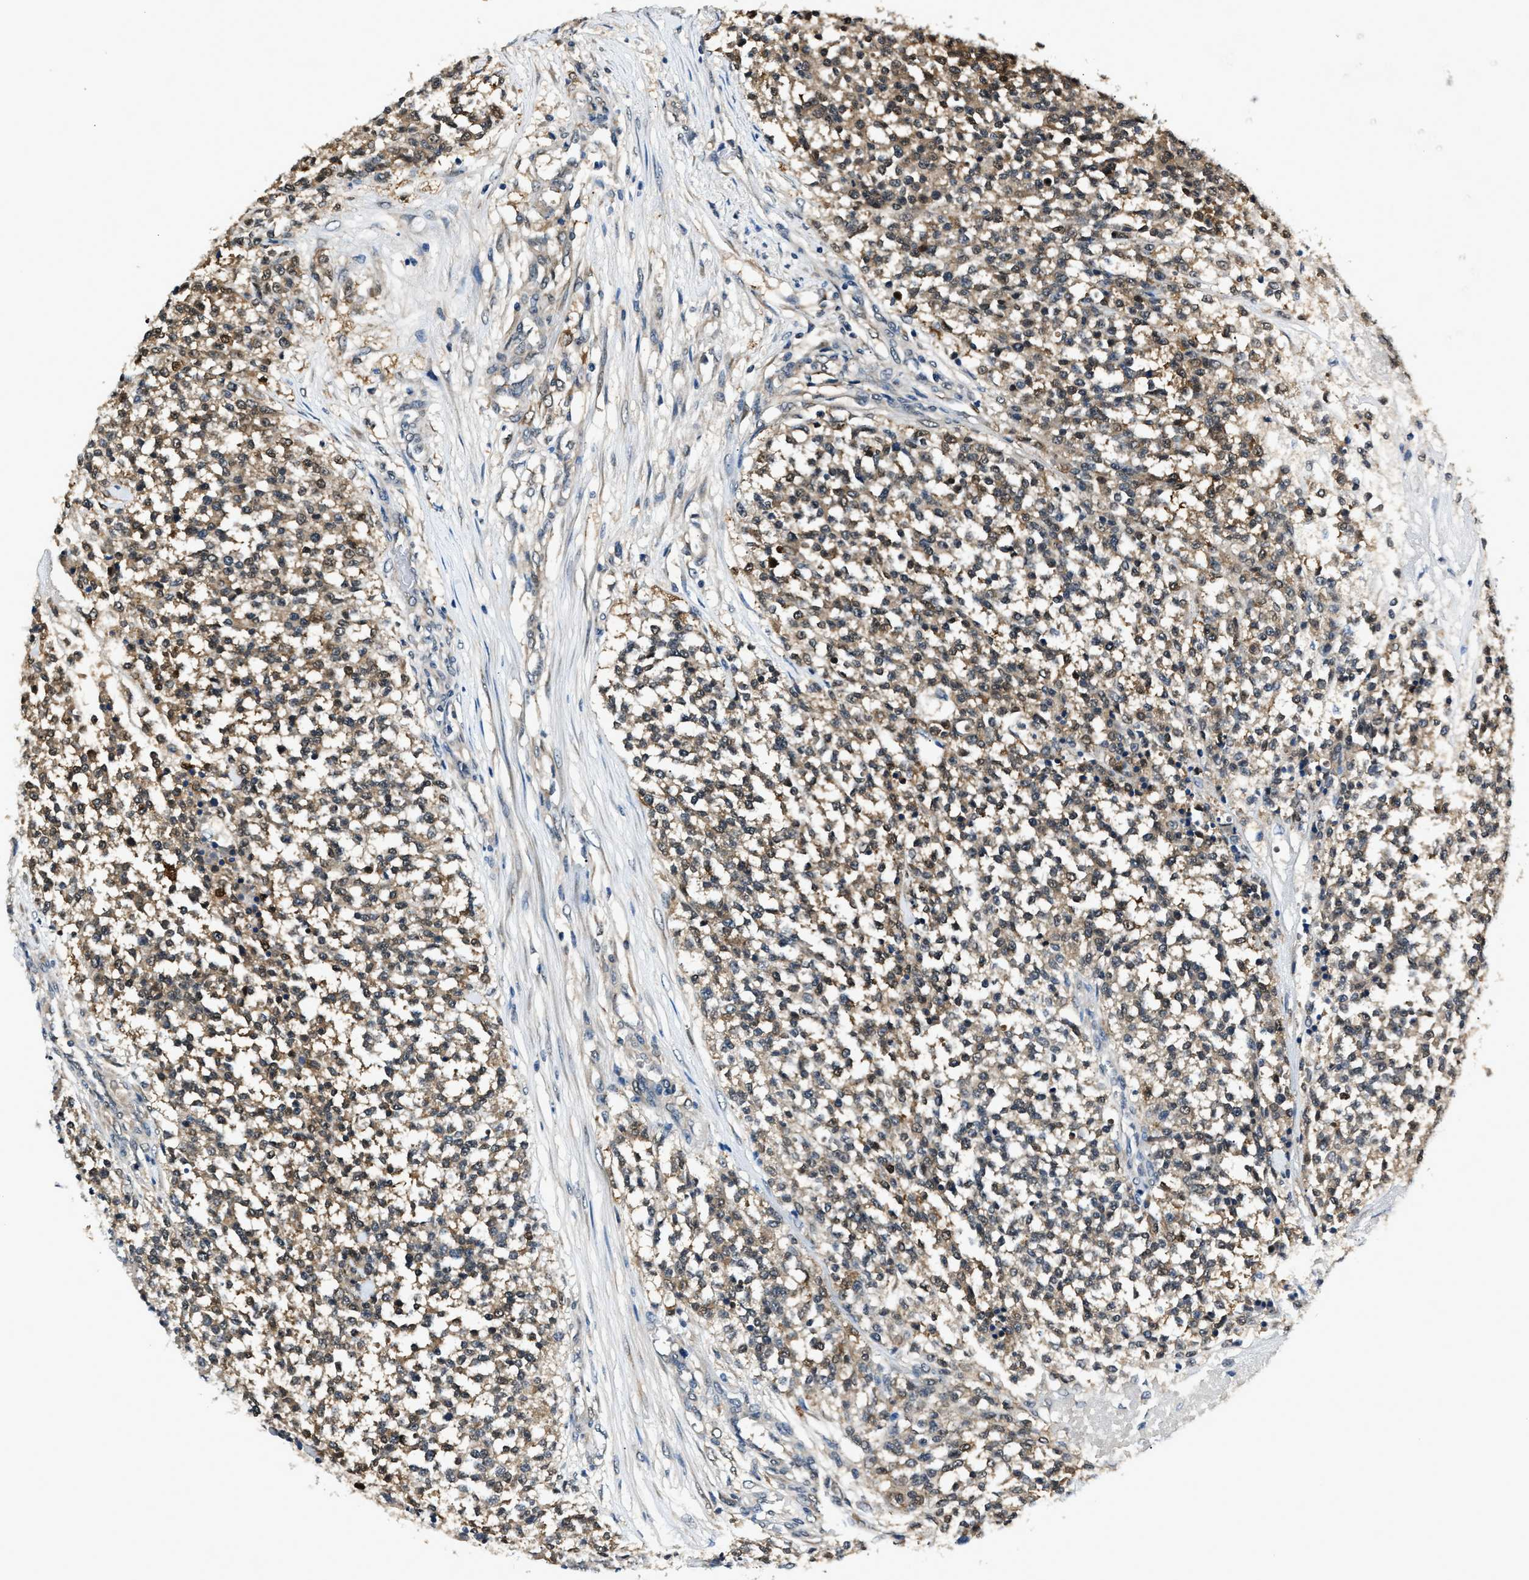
{"staining": {"intensity": "weak", "quantity": "25%-75%", "location": "cytoplasmic/membranous,nuclear"}, "tissue": "testis cancer", "cell_type": "Tumor cells", "image_type": "cancer", "snomed": [{"axis": "morphology", "description": "Seminoma, NOS"}, {"axis": "topography", "description": "Testis"}], "caption": "Immunohistochemical staining of human seminoma (testis) shows low levels of weak cytoplasmic/membranous and nuclear positivity in about 25%-75% of tumor cells.", "gene": "TP53I3", "patient": {"sex": "male", "age": 59}}